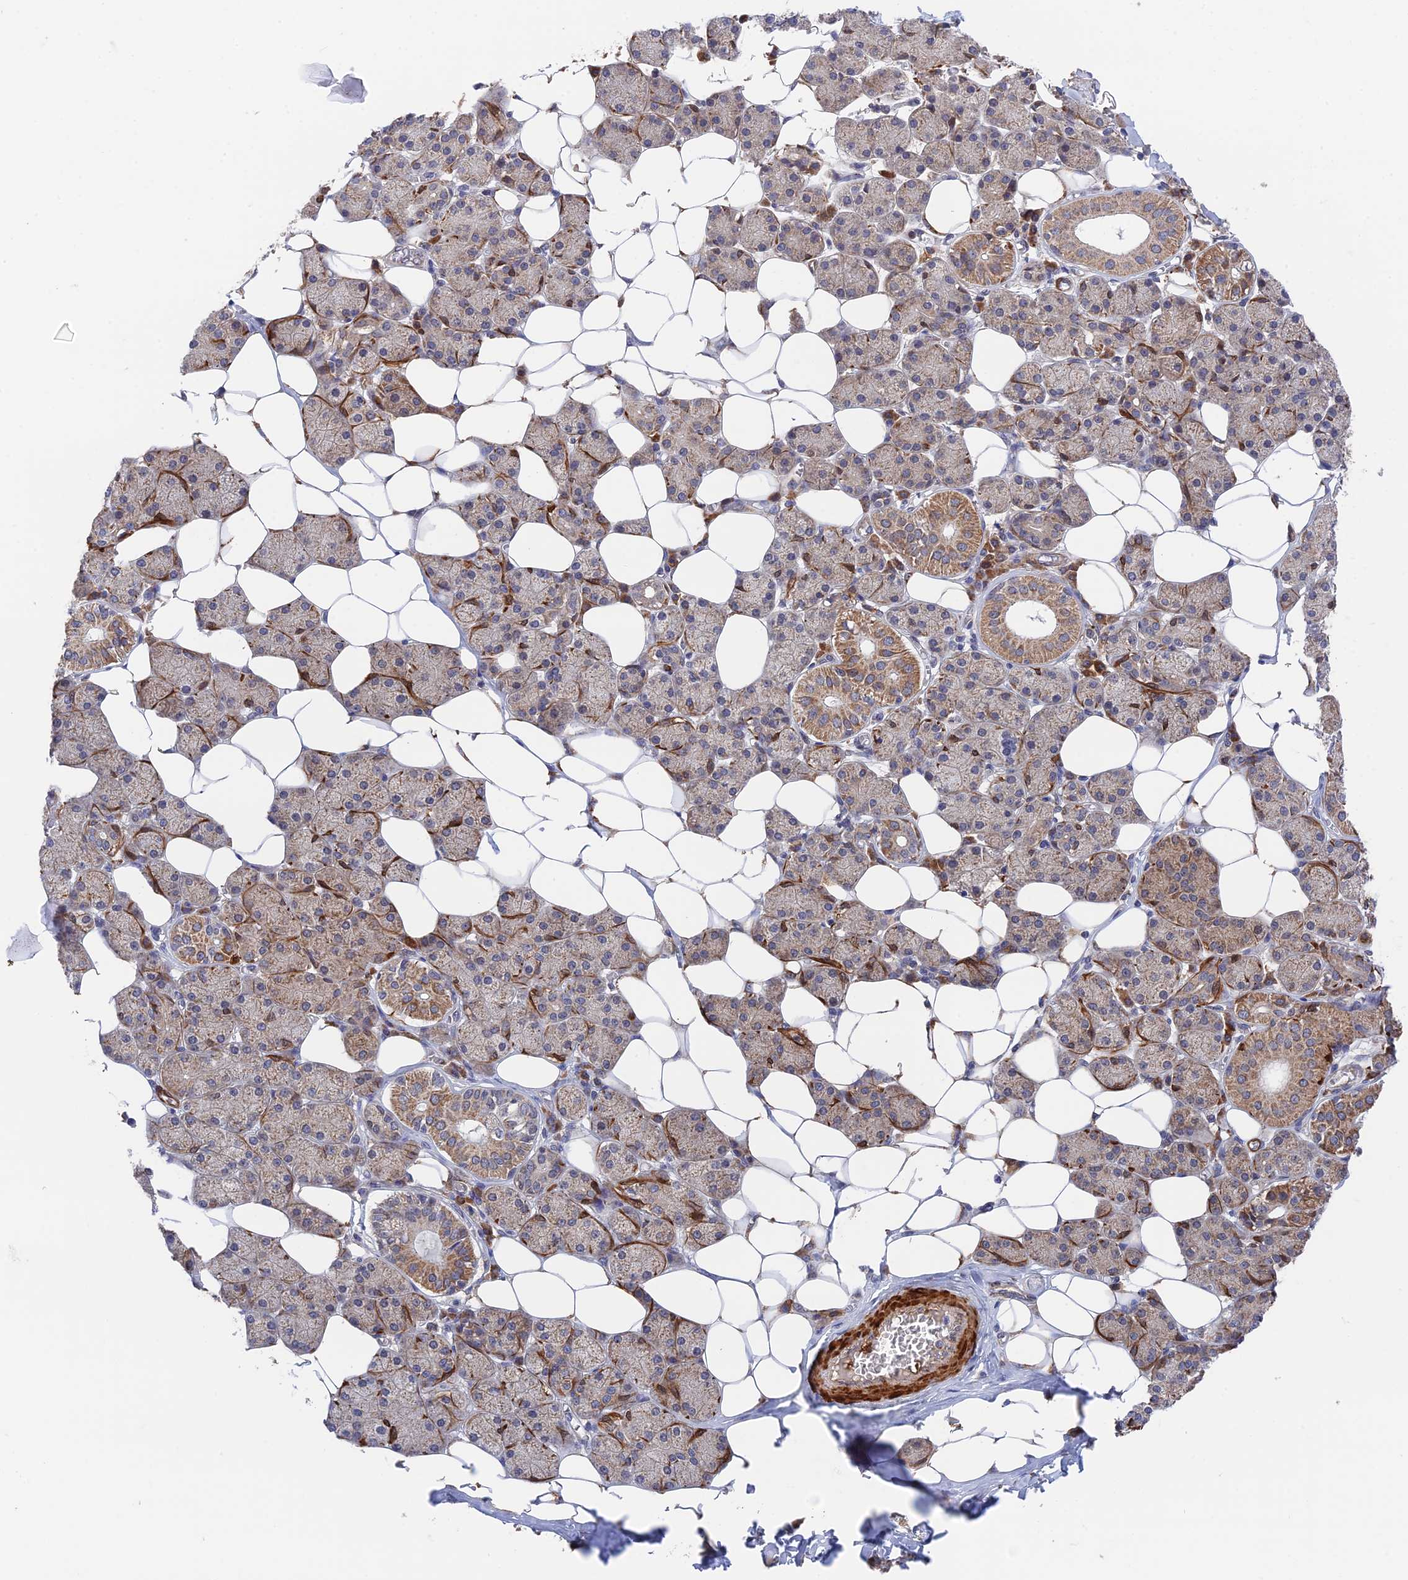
{"staining": {"intensity": "moderate", "quantity": "25%-75%", "location": "cytoplasmic/membranous"}, "tissue": "salivary gland", "cell_type": "Glandular cells", "image_type": "normal", "snomed": [{"axis": "morphology", "description": "Normal tissue, NOS"}, {"axis": "topography", "description": "Salivary gland"}], "caption": "The immunohistochemical stain shows moderate cytoplasmic/membranous positivity in glandular cells of benign salivary gland. (DAB (3,3'-diaminobenzidine) IHC, brown staining for protein, blue staining for nuclei).", "gene": "ZNF320", "patient": {"sex": "female", "age": 33}}